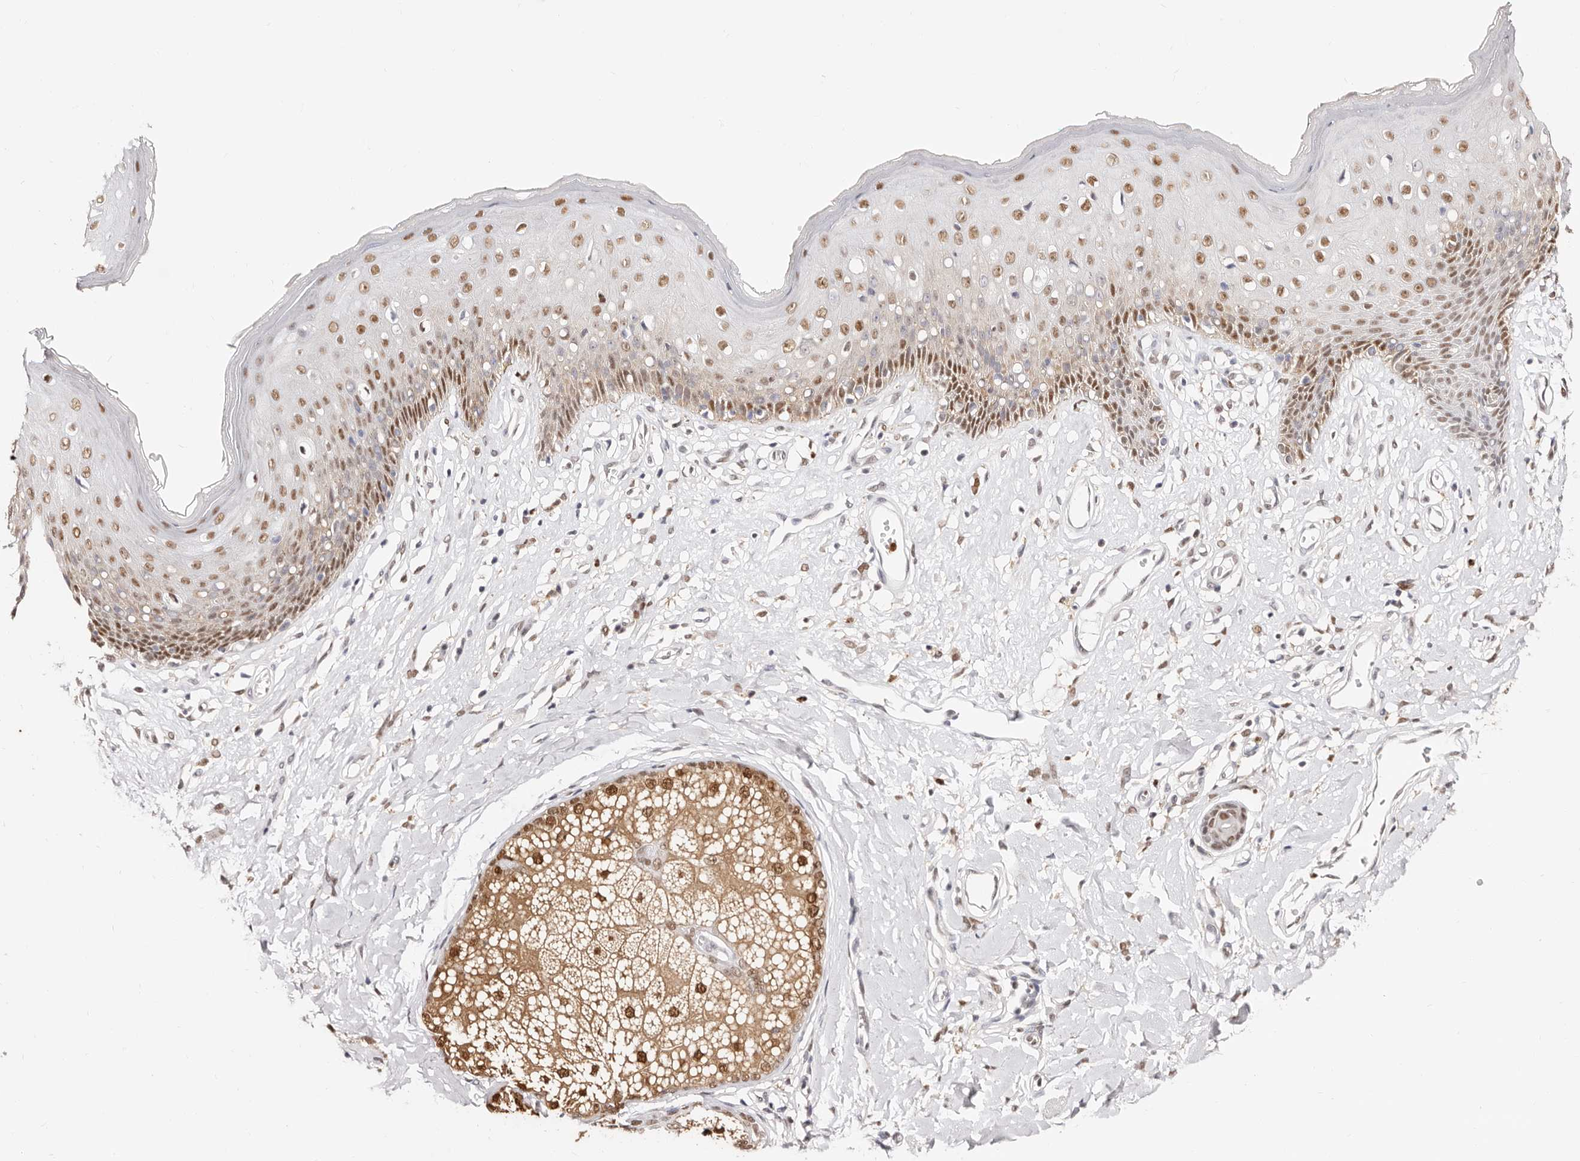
{"staining": {"intensity": "moderate", "quantity": ">75%", "location": "nuclear"}, "tissue": "skin", "cell_type": "Epidermal cells", "image_type": "normal", "snomed": [{"axis": "morphology", "description": "Normal tissue, NOS"}, {"axis": "morphology", "description": "Squamous cell carcinoma, NOS"}, {"axis": "topography", "description": "Vulva"}], "caption": "High-magnification brightfield microscopy of benign skin stained with DAB (3,3'-diaminobenzidine) (brown) and counterstained with hematoxylin (blue). epidermal cells exhibit moderate nuclear positivity is appreciated in about>75% of cells.", "gene": "TKT", "patient": {"sex": "female", "age": 85}}